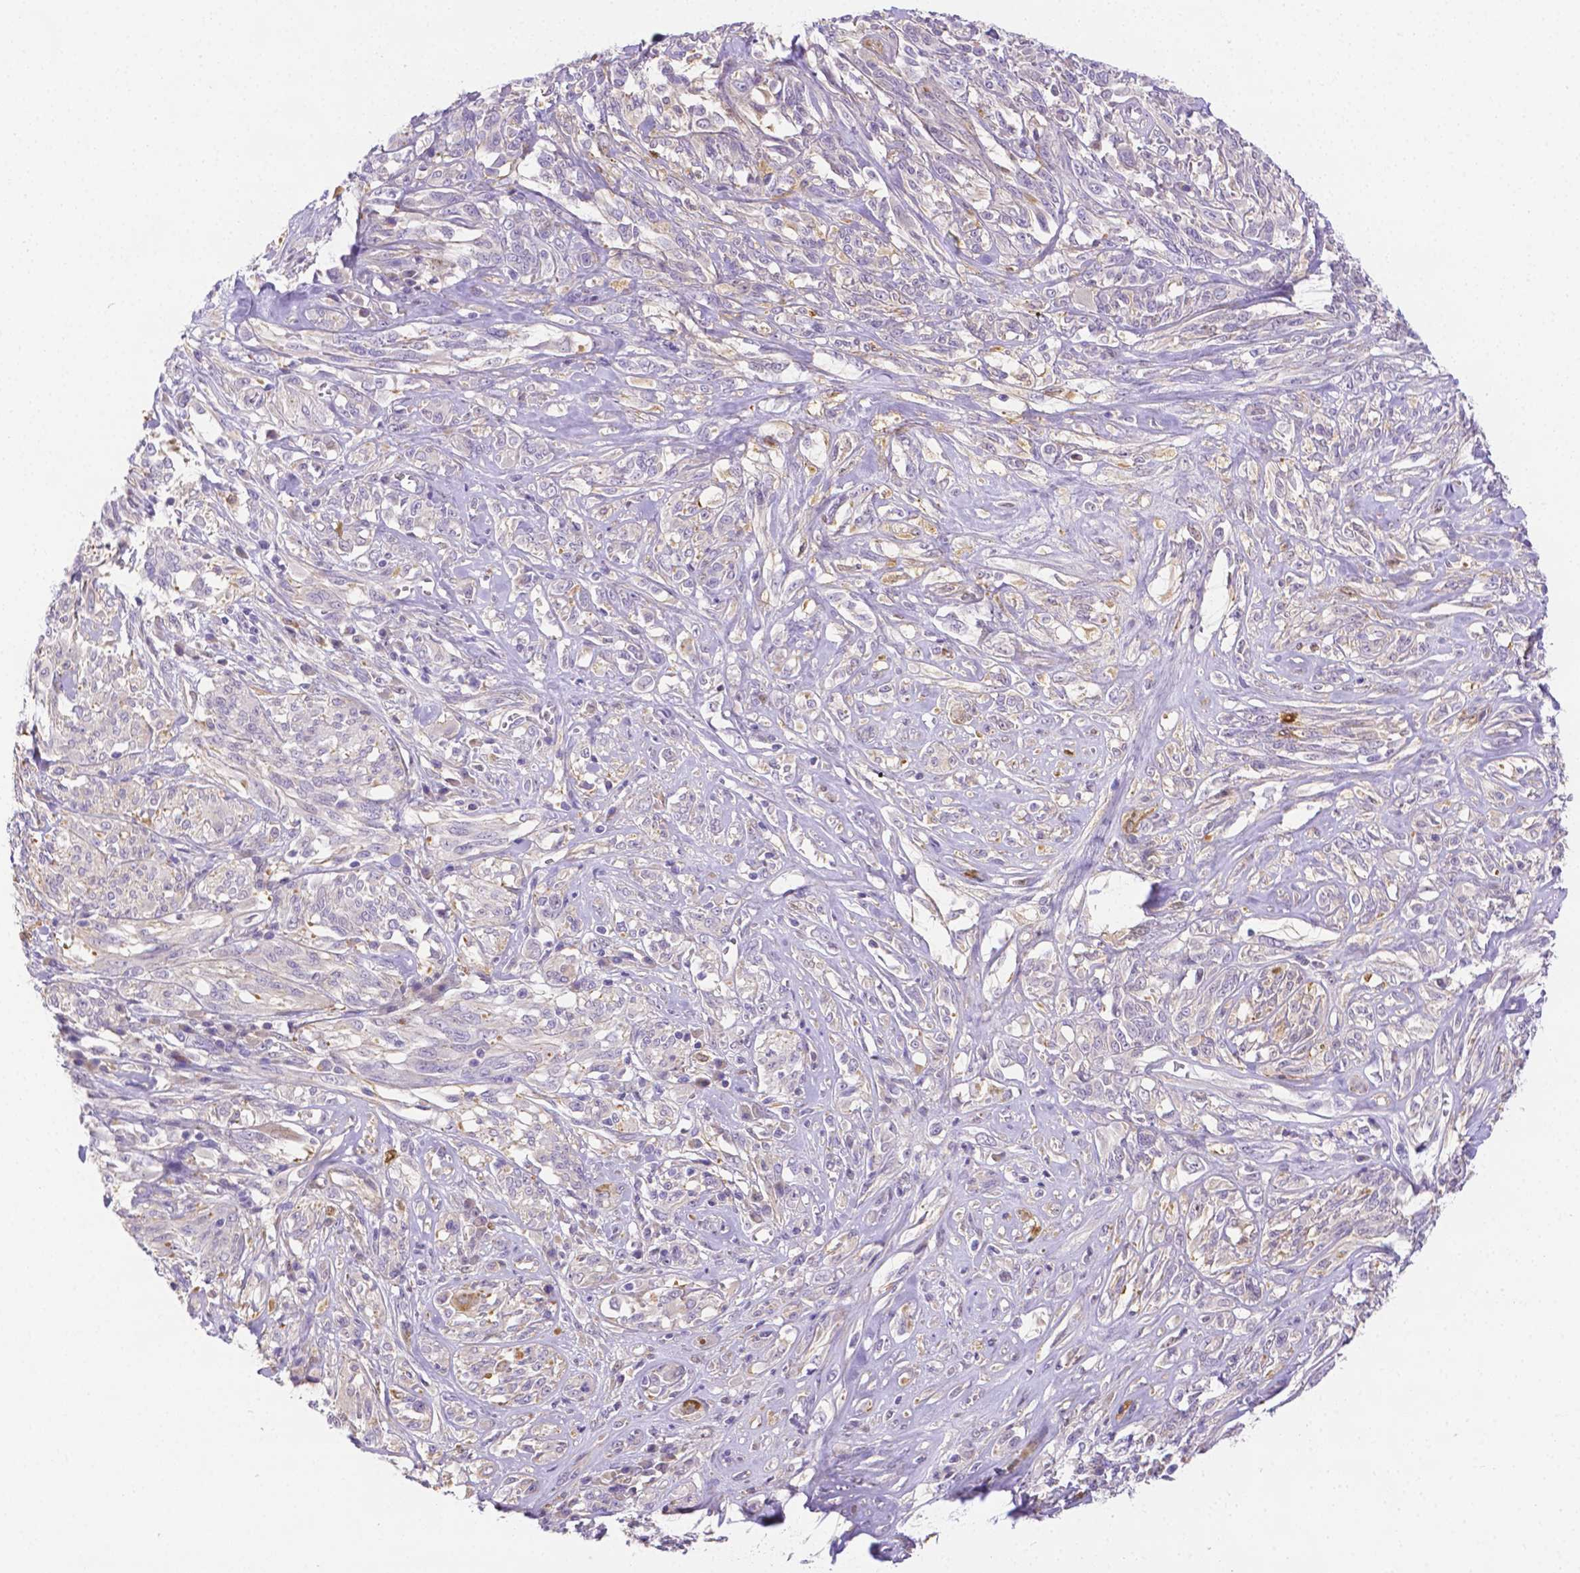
{"staining": {"intensity": "weak", "quantity": "<25%", "location": "cytoplasmic/membranous"}, "tissue": "melanoma", "cell_type": "Tumor cells", "image_type": "cancer", "snomed": [{"axis": "morphology", "description": "Malignant melanoma, NOS"}, {"axis": "topography", "description": "Skin"}], "caption": "Tumor cells are negative for protein expression in human melanoma.", "gene": "NXPH2", "patient": {"sex": "female", "age": 91}}